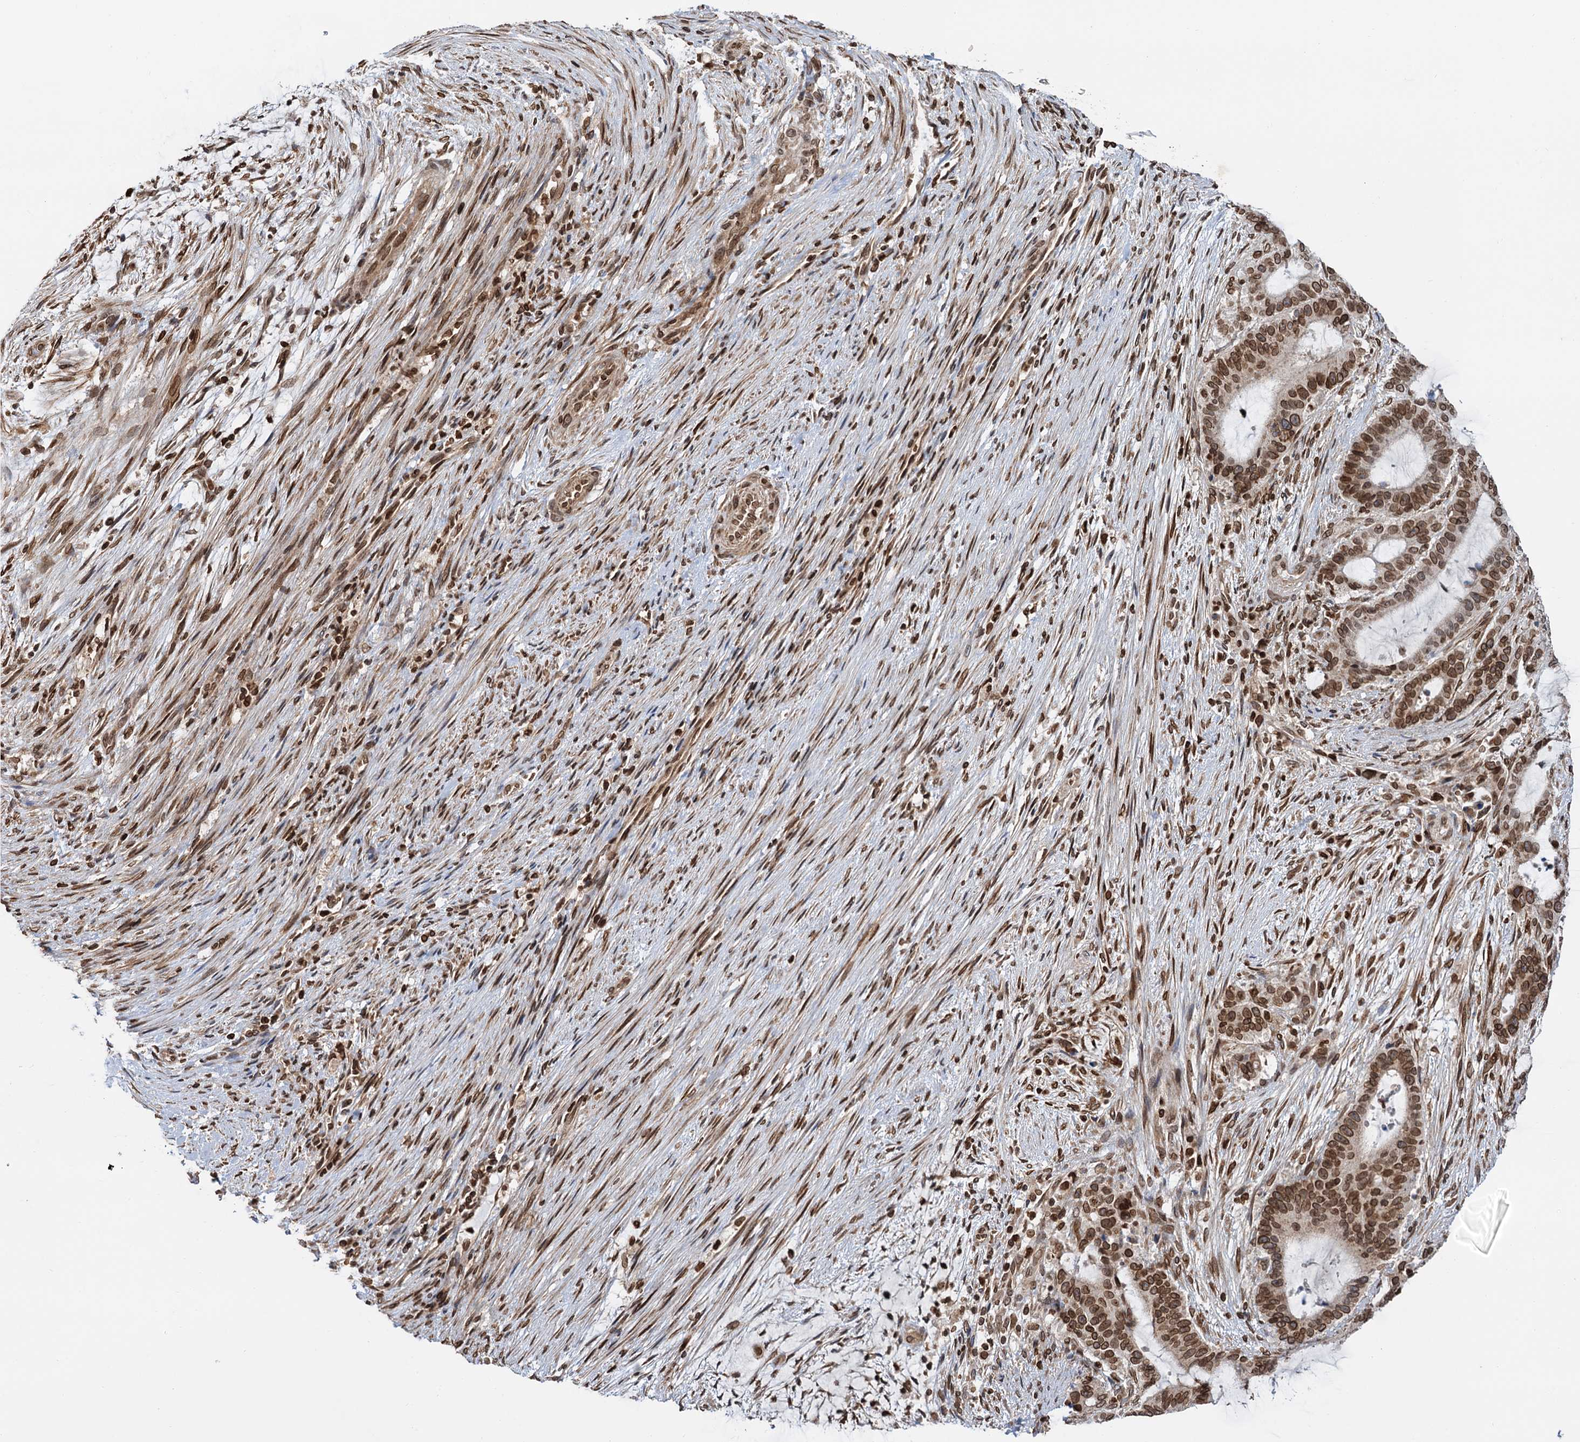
{"staining": {"intensity": "strong", "quantity": ">75%", "location": "nuclear"}, "tissue": "liver cancer", "cell_type": "Tumor cells", "image_type": "cancer", "snomed": [{"axis": "morphology", "description": "Normal tissue, NOS"}, {"axis": "morphology", "description": "Cholangiocarcinoma"}, {"axis": "topography", "description": "Liver"}, {"axis": "topography", "description": "Peripheral nerve tissue"}], "caption": "Immunohistochemical staining of liver cancer exhibits high levels of strong nuclear protein staining in about >75% of tumor cells. The protein is shown in brown color, while the nuclei are stained blue.", "gene": "ZC3H13", "patient": {"sex": "female", "age": 73}}